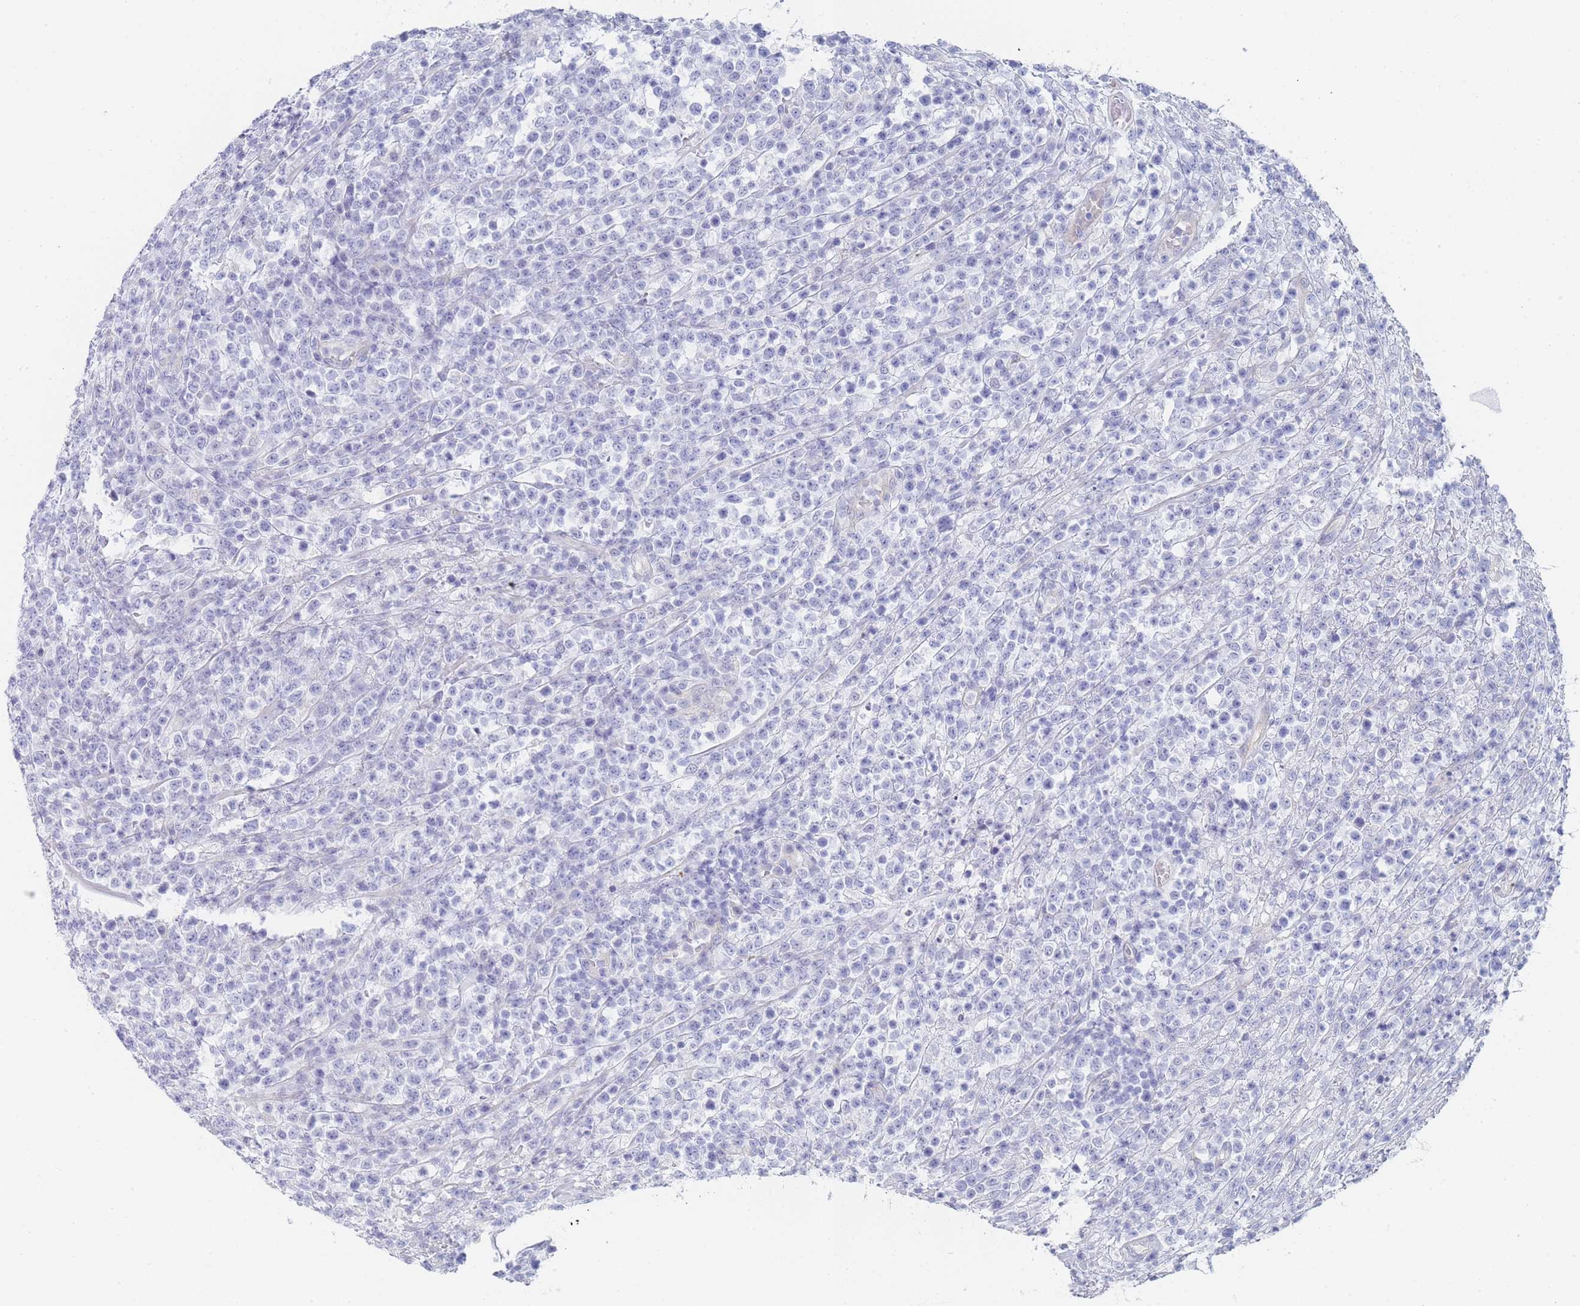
{"staining": {"intensity": "negative", "quantity": "none", "location": "none"}, "tissue": "lymphoma", "cell_type": "Tumor cells", "image_type": "cancer", "snomed": [{"axis": "morphology", "description": "Malignant lymphoma, non-Hodgkin's type, High grade"}, {"axis": "topography", "description": "Colon"}], "caption": "Protein analysis of lymphoma shows no significant positivity in tumor cells.", "gene": "IMPG1", "patient": {"sex": "female", "age": 53}}